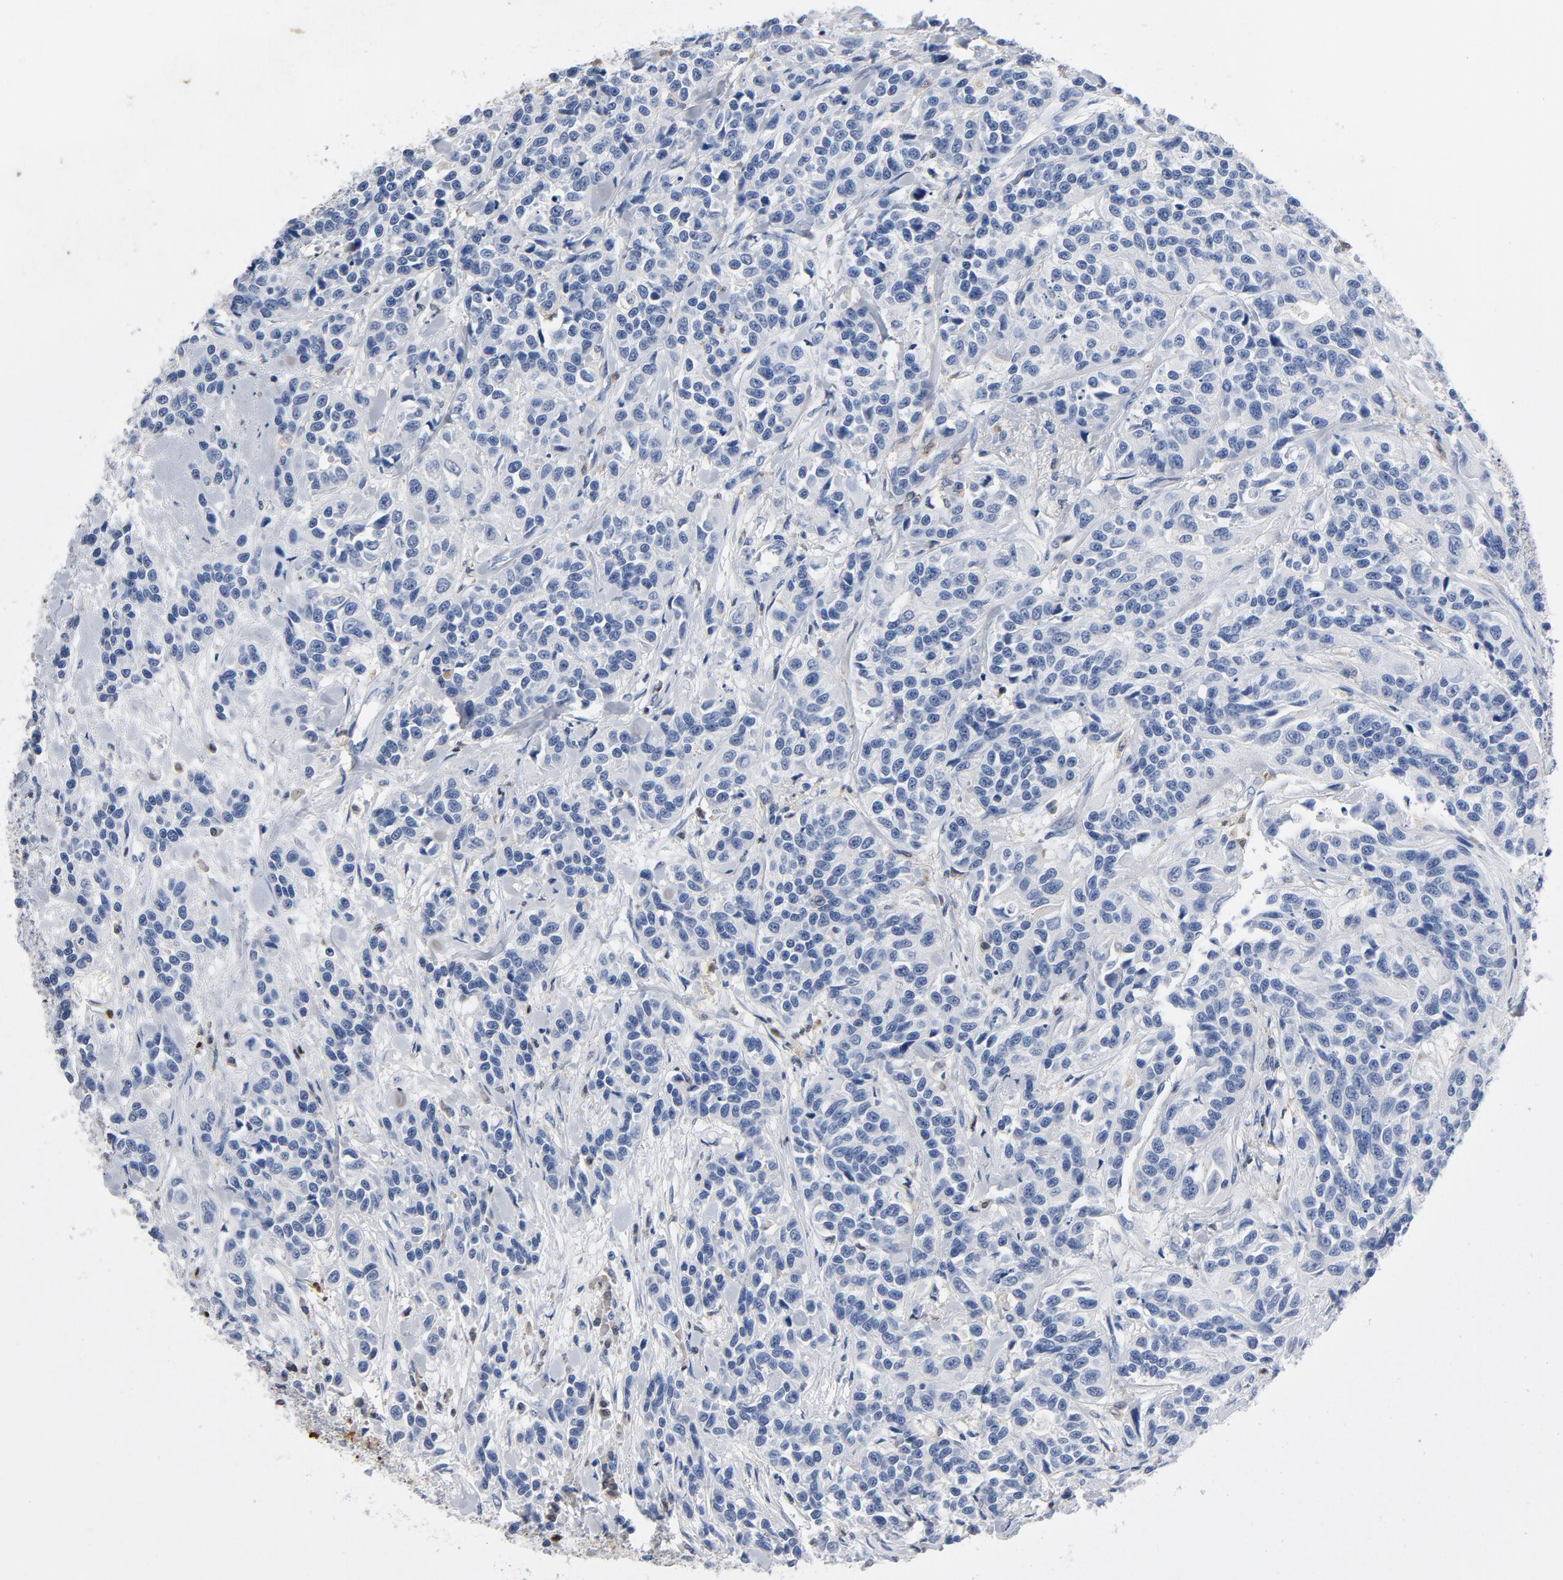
{"staining": {"intensity": "negative", "quantity": "none", "location": "none"}, "tissue": "urothelial cancer", "cell_type": "Tumor cells", "image_type": "cancer", "snomed": [{"axis": "morphology", "description": "Urothelial carcinoma, High grade"}, {"axis": "topography", "description": "Urinary bladder"}], "caption": "Micrograph shows no significant protein staining in tumor cells of high-grade urothelial carcinoma. Nuclei are stained in blue.", "gene": "NCF1", "patient": {"sex": "female", "age": 81}}